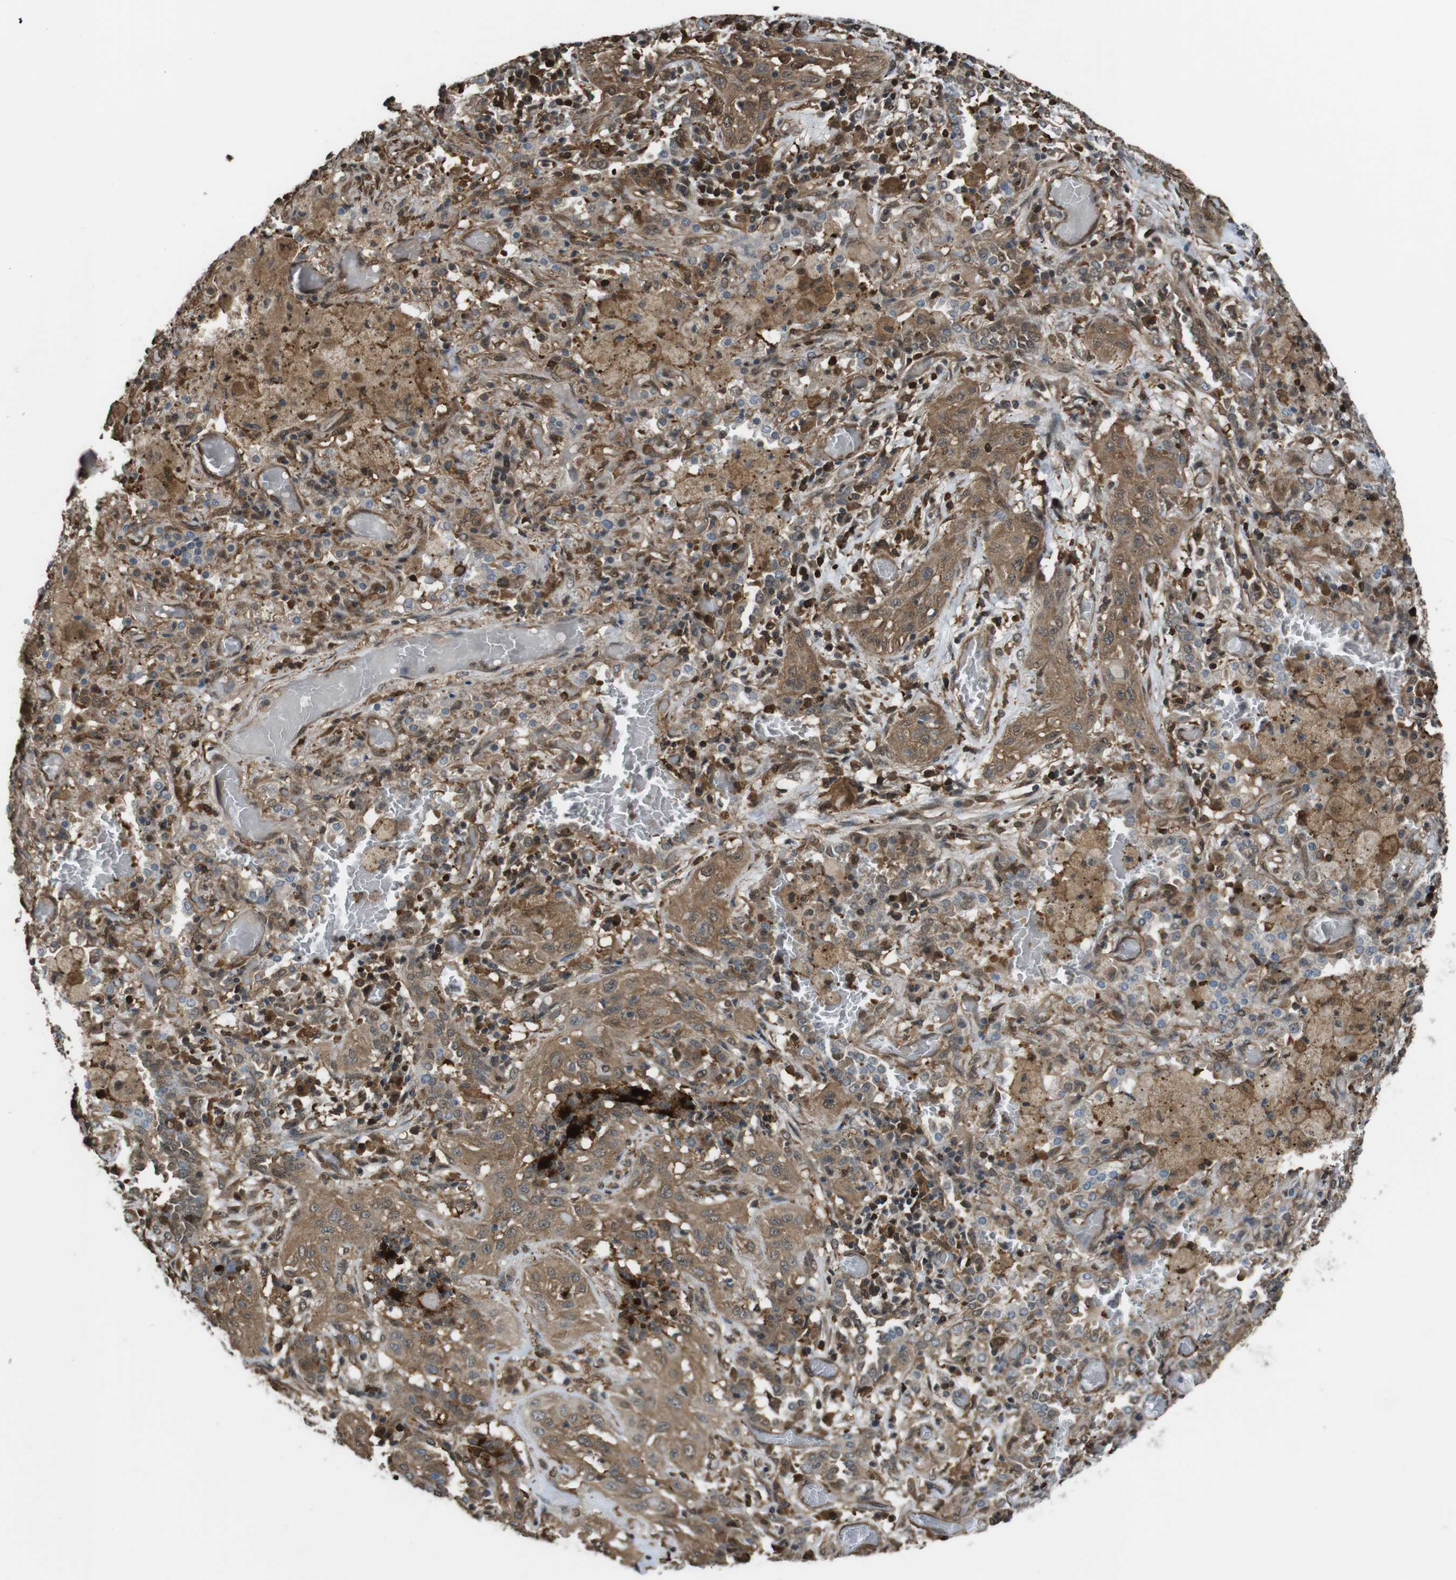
{"staining": {"intensity": "moderate", "quantity": ">75%", "location": "cytoplasmic/membranous,nuclear"}, "tissue": "lung cancer", "cell_type": "Tumor cells", "image_type": "cancer", "snomed": [{"axis": "morphology", "description": "Squamous cell carcinoma, NOS"}, {"axis": "topography", "description": "Lung"}], "caption": "Human squamous cell carcinoma (lung) stained with a protein marker exhibits moderate staining in tumor cells.", "gene": "ARHGDIA", "patient": {"sex": "female", "age": 47}}